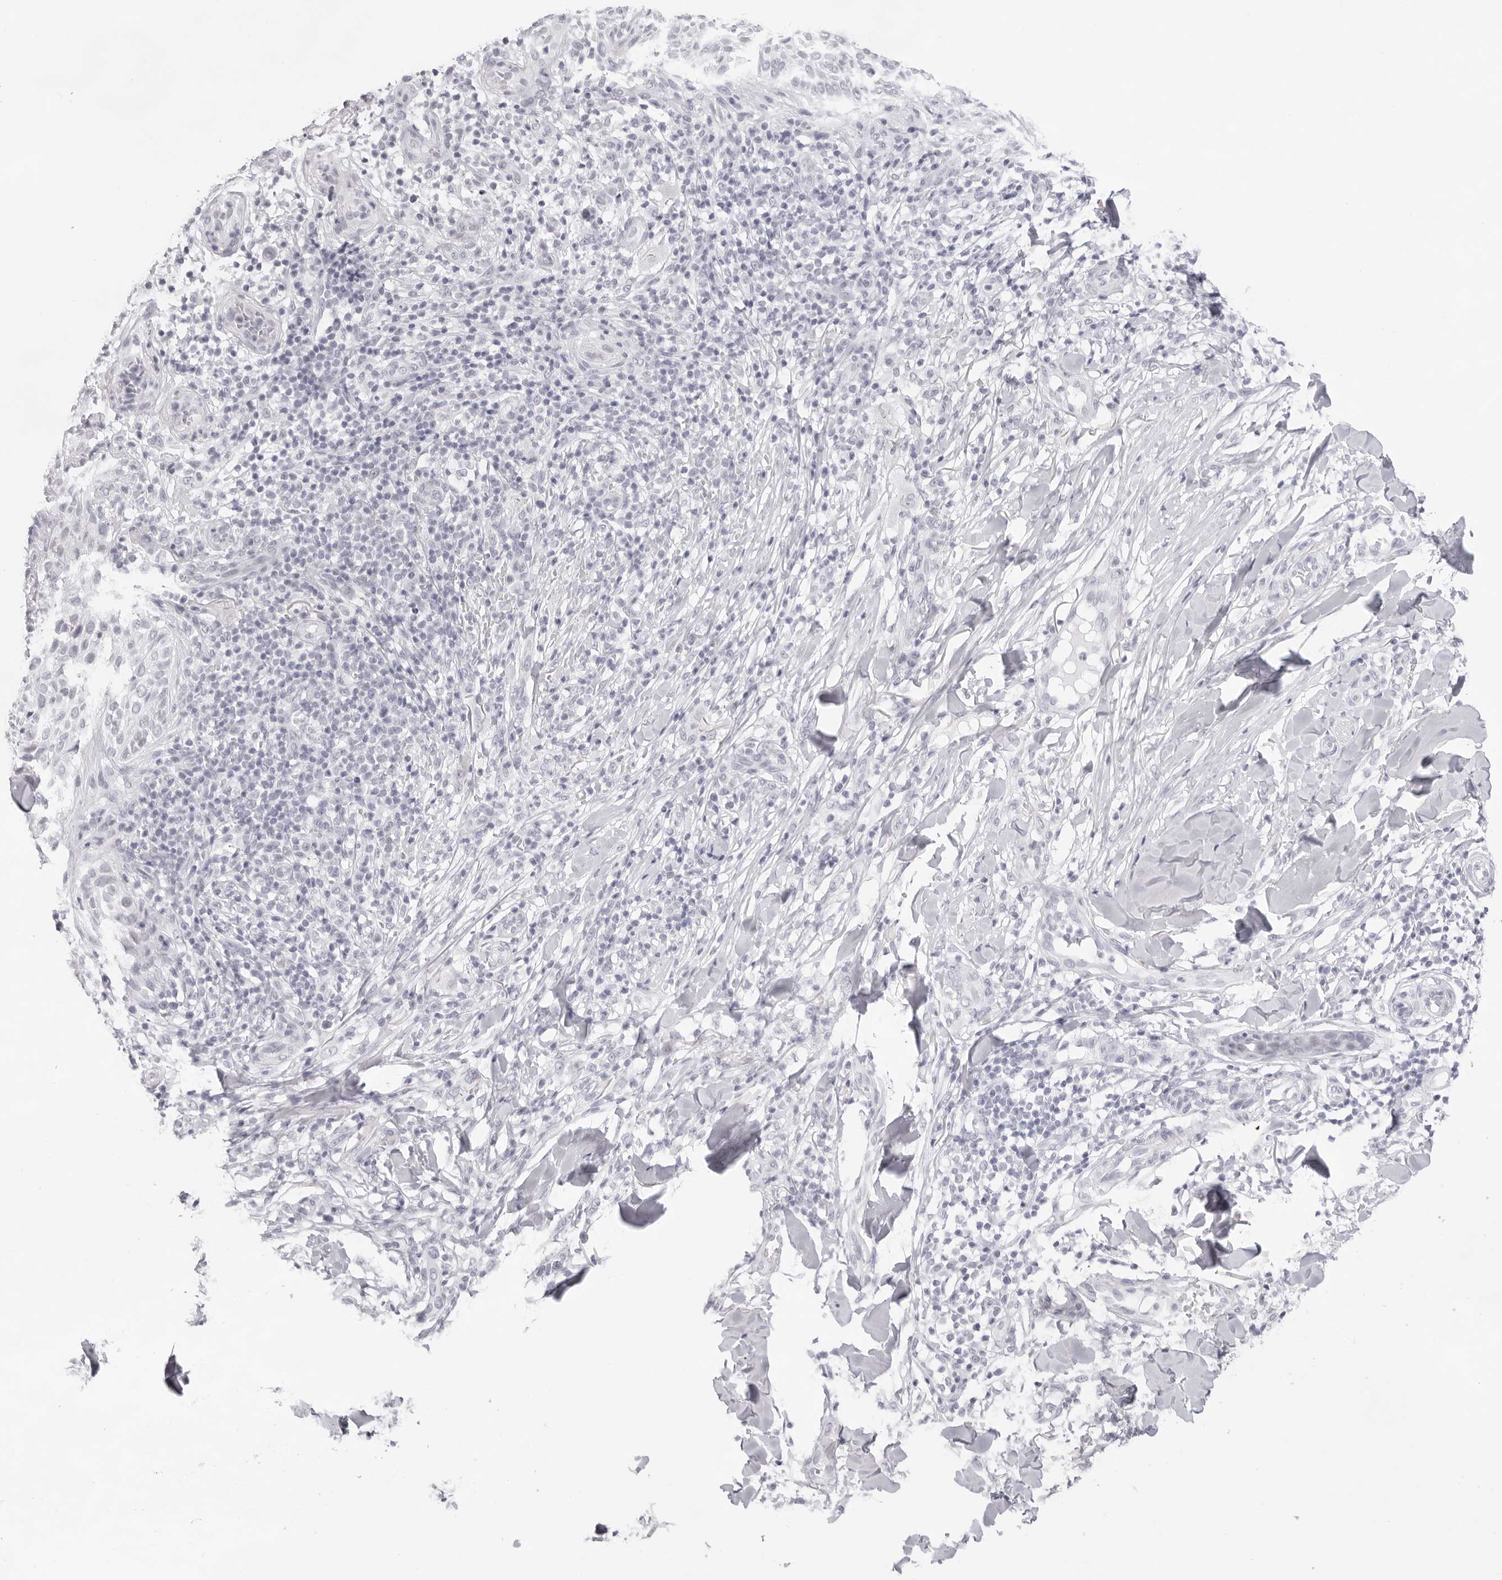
{"staining": {"intensity": "negative", "quantity": "none", "location": "none"}, "tissue": "skin cancer", "cell_type": "Tumor cells", "image_type": "cancer", "snomed": [{"axis": "morphology", "description": "Normal tissue, NOS"}, {"axis": "morphology", "description": "Basal cell carcinoma"}, {"axis": "topography", "description": "Skin"}], "caption": "High magnification brightfield microscopy of skin cancer stained with DAB (brown) and counterstained with hematoxylin (blue): tumor cells show no significant positivity.", "gene": "KLK12", "patient": {"sex": "male", "age": 67}}